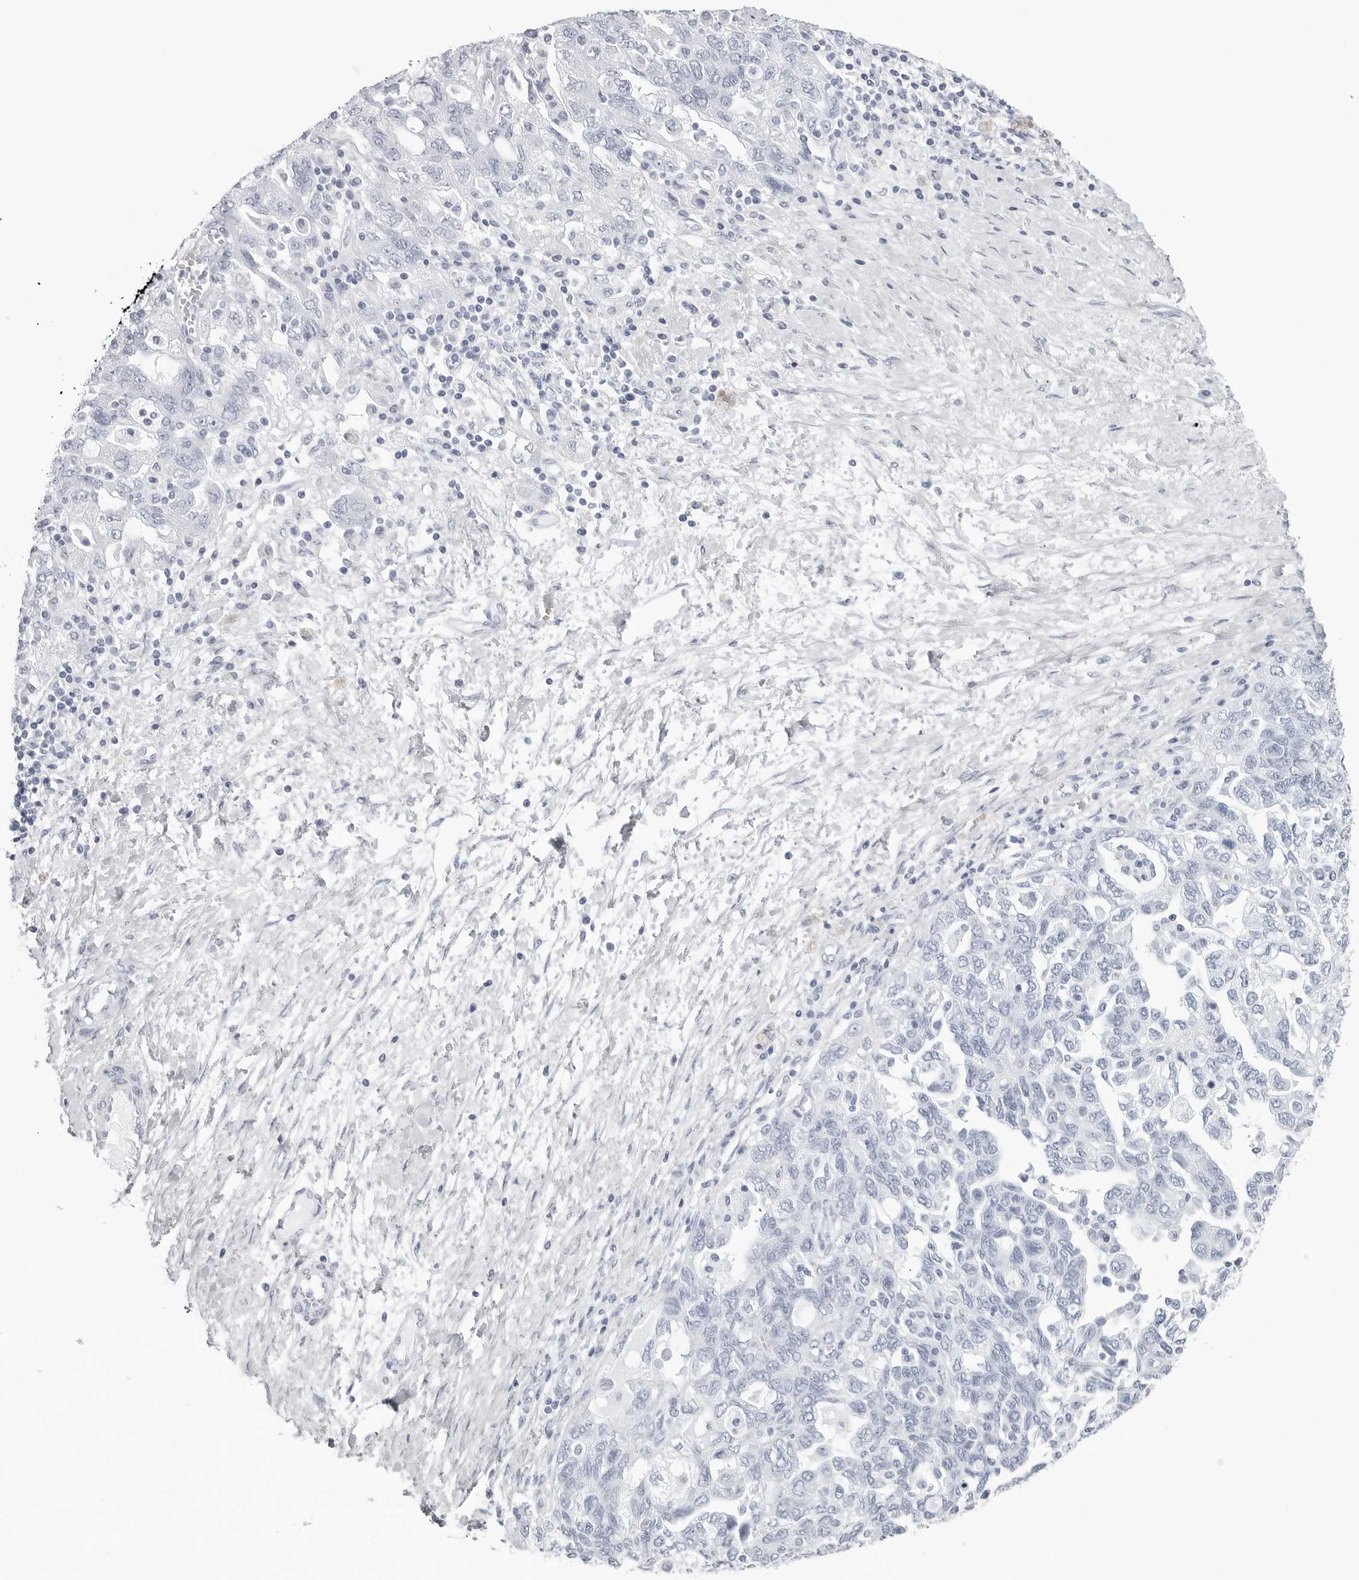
{"staining": {"intensity": "negative", "quantity": "none", "location": "none"}, "tissue": "ovarian cancer", "cell_type": "Tumor cells", "image_type": "cancer", "snomed": [{"axis": "morphology", "description": "Carcinoma, NOS"}, {"axis": "morphology", "description": "Cystadenocarcinoma, serous, NOS"}, {"axis": "topography", "description": "Ovary"}], "caption": "There is no significant expression in tumor cells of serous cystadenocarcinoma (ovarian).", "gene": "CST2", "patient": {"sex": "female", "age": 69}}